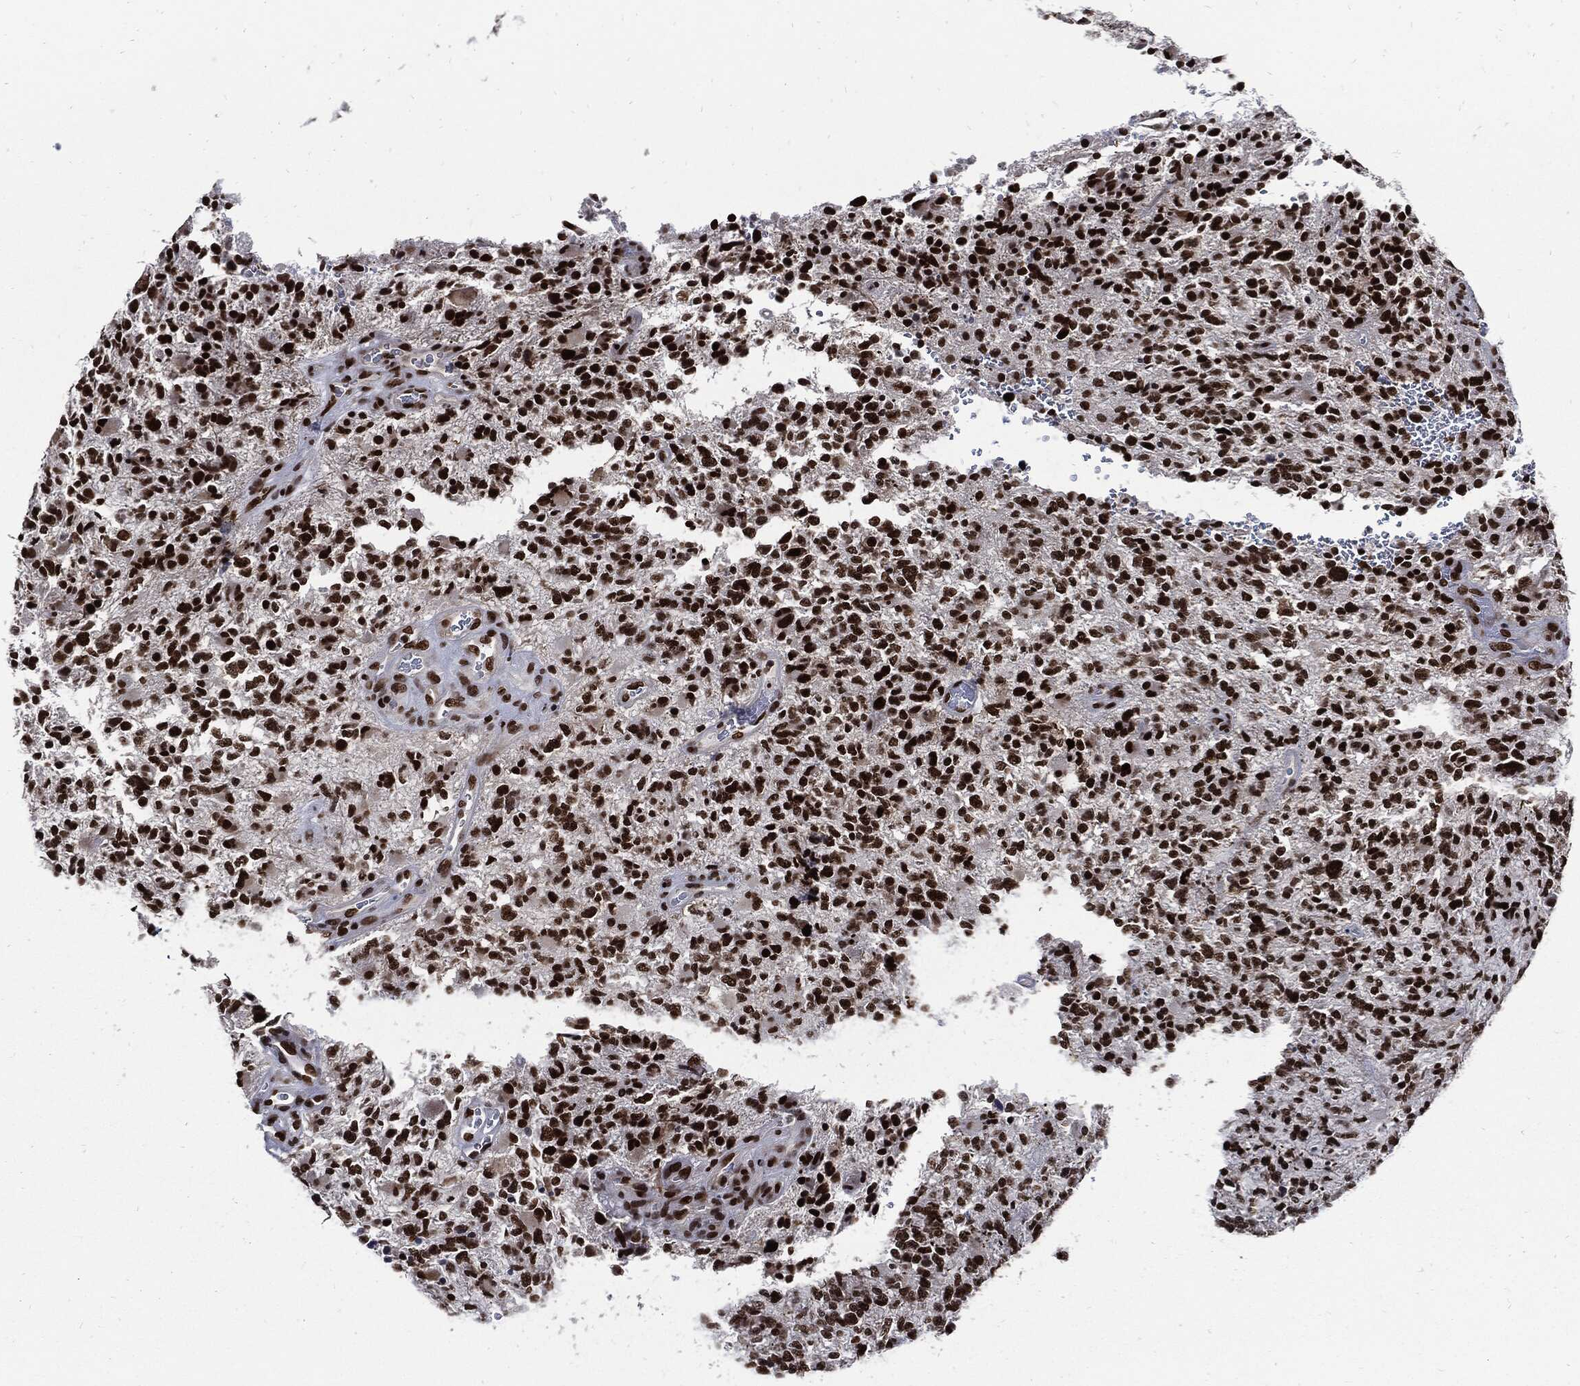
{"staining": {"intensity": "strong", "quantity": ">75%", "location": "nuclear"}, "tissue": "glioma", "cell_type": "Tumor cells", "image_type": "cancer", "snomed": [{"axis": "morphology", "description": "Glioma, malignant, High grade"}, {"axis": "topography", "description": "Brain"}], "caption": "Strong nuclear protein expression is appreciated in about >75% of tumor cells in glioma. Immunohistochemistry (ihc) stains the protein in brown and the nuclei are stained blue.", "gene": "TERF2", "patient": {"sex": "female", "age": 71}}